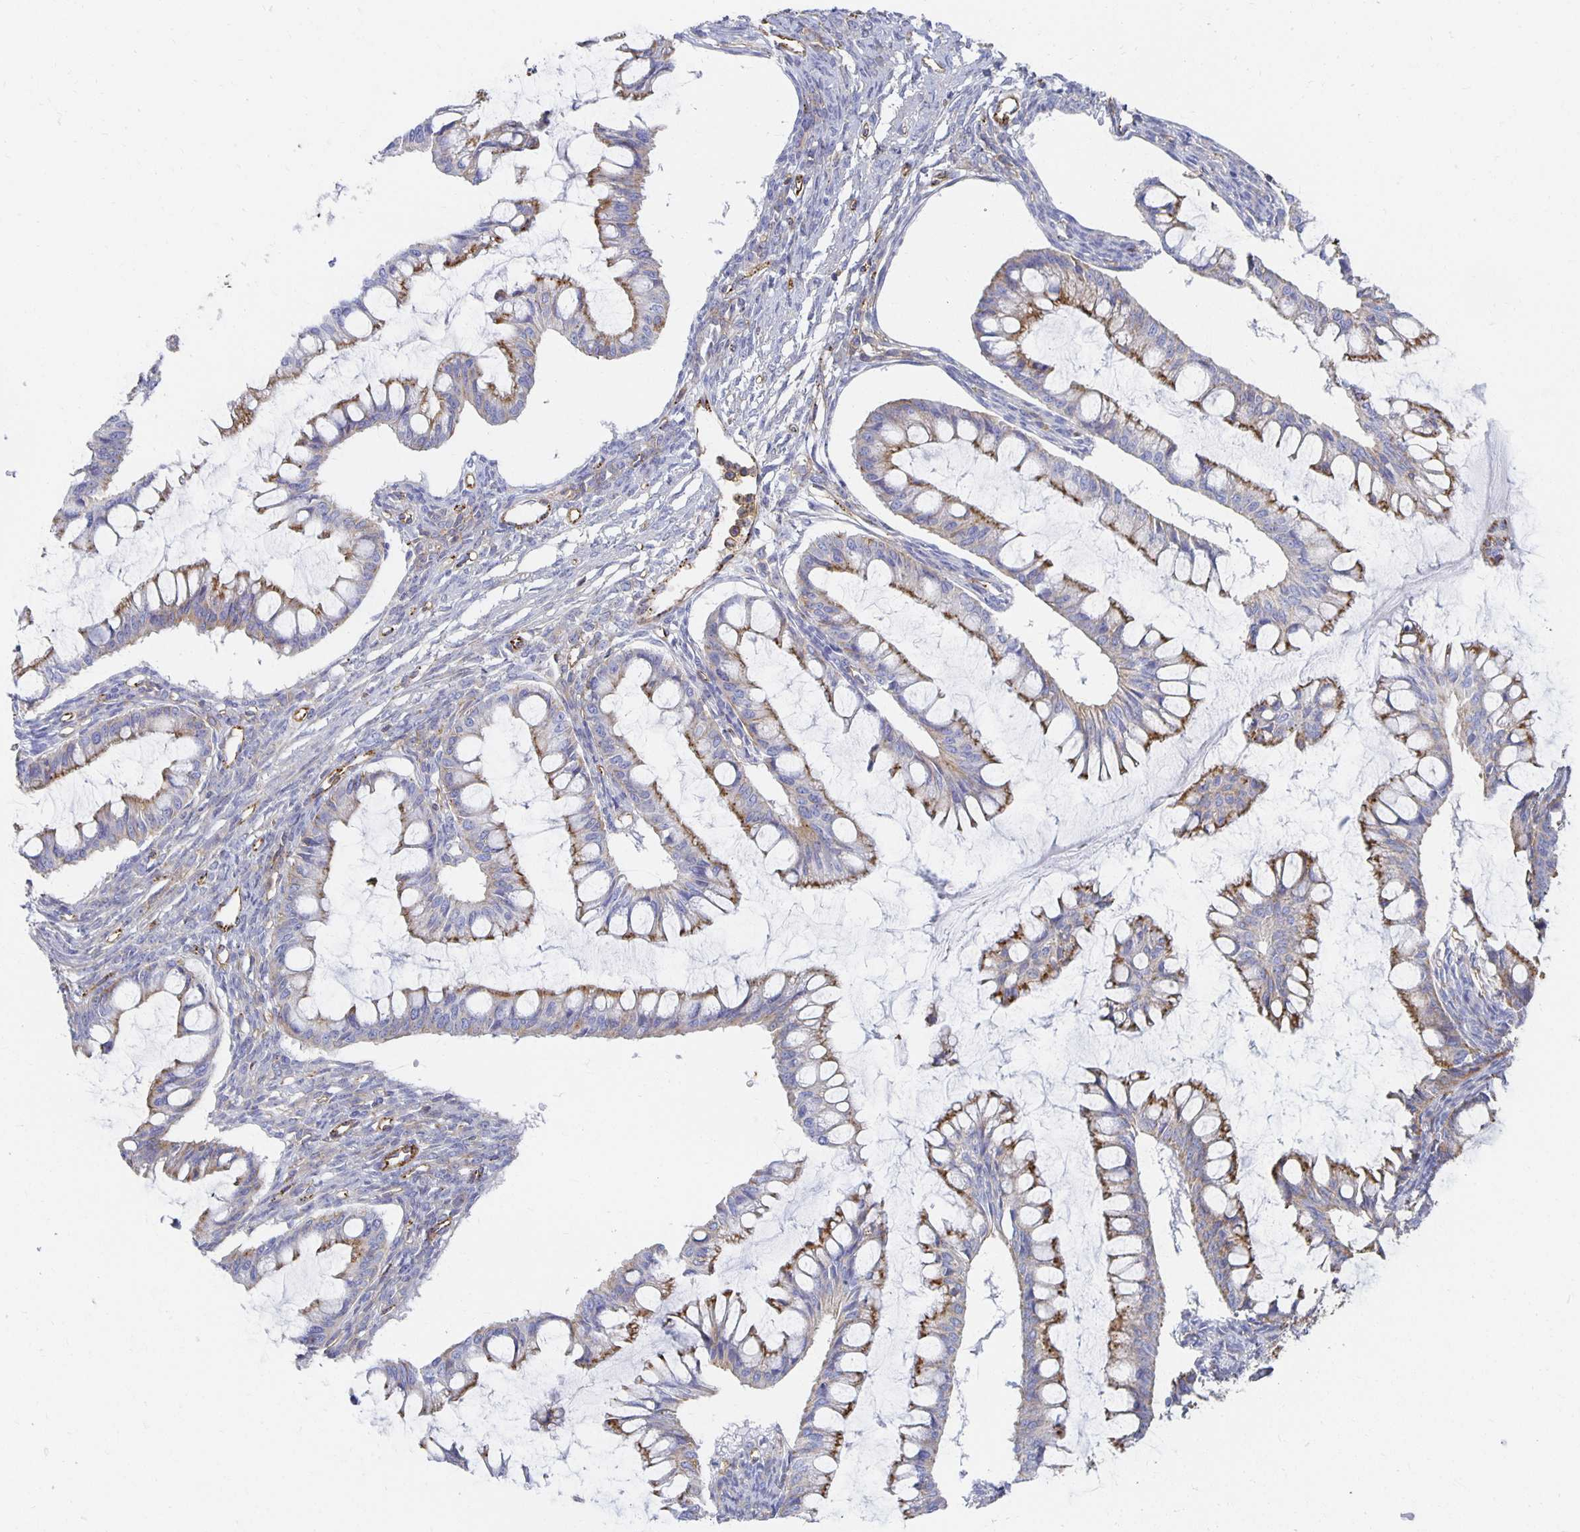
{"staining": {"intensity": "moderate", "quantity": "25%-75%", "location": "cytoplasmic/membranous"}, "tissue": "ovarian cancer", "cell_type": "Tumor cells", "image_type": "cancer", "snomed": [{"axis": "morphology", "description": "Cystadenocarcinoma, mucinous, NOS"}, {"axis": "topography", "description": "Ovary"}], "caption": "A brown stain shows moderate cytoplasmic/membranous staining of a protein in human mucinous cystadenocarcinoma (ovarian) tumor cells.", "gene": "TAAR1", "patient": {"sex": "female", "age": 73}}